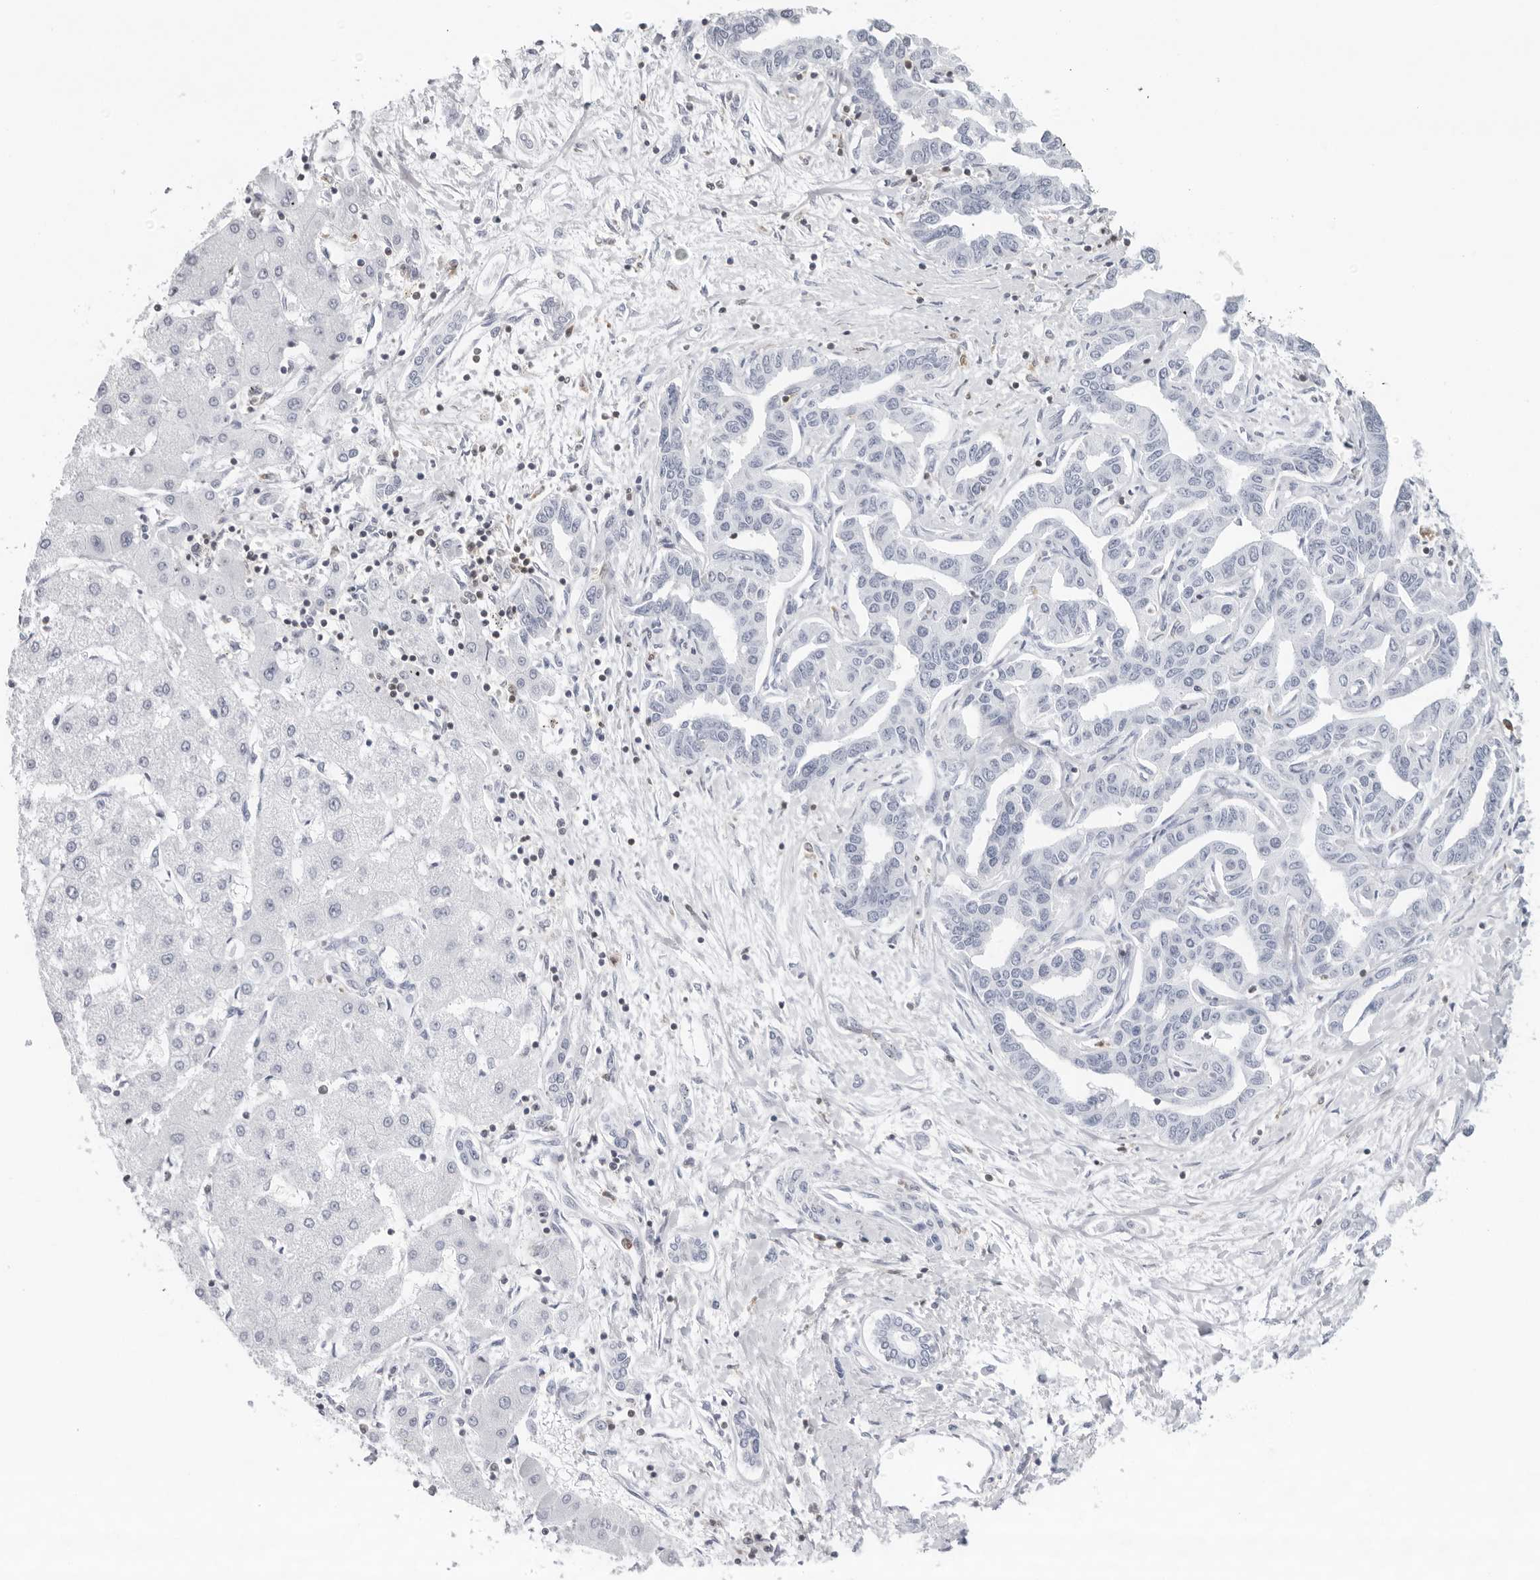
{"staining": {"intensity": "negative", "quantity": "none", "location": "none"}, "tissue": "liver cancer", "cell_type": "Tumor cells", "image_type": "cancer", "snomed": [{"axis": "morphology", "description": "Cholangiocarcinoma"}, {"axis": "topography", "description": "Liver"}], "caption": "Tumor cells show no significant protein positivity in liver cholangiocarcinoma. (Stains: DAB (3,3'-diaminobenzidine) IHC with hematoxylin counter stain, Microscopy: brightfield microscopy at high magnification).", "gene": "FMNL1", "patient": {"sex": "male", "age": 59}}